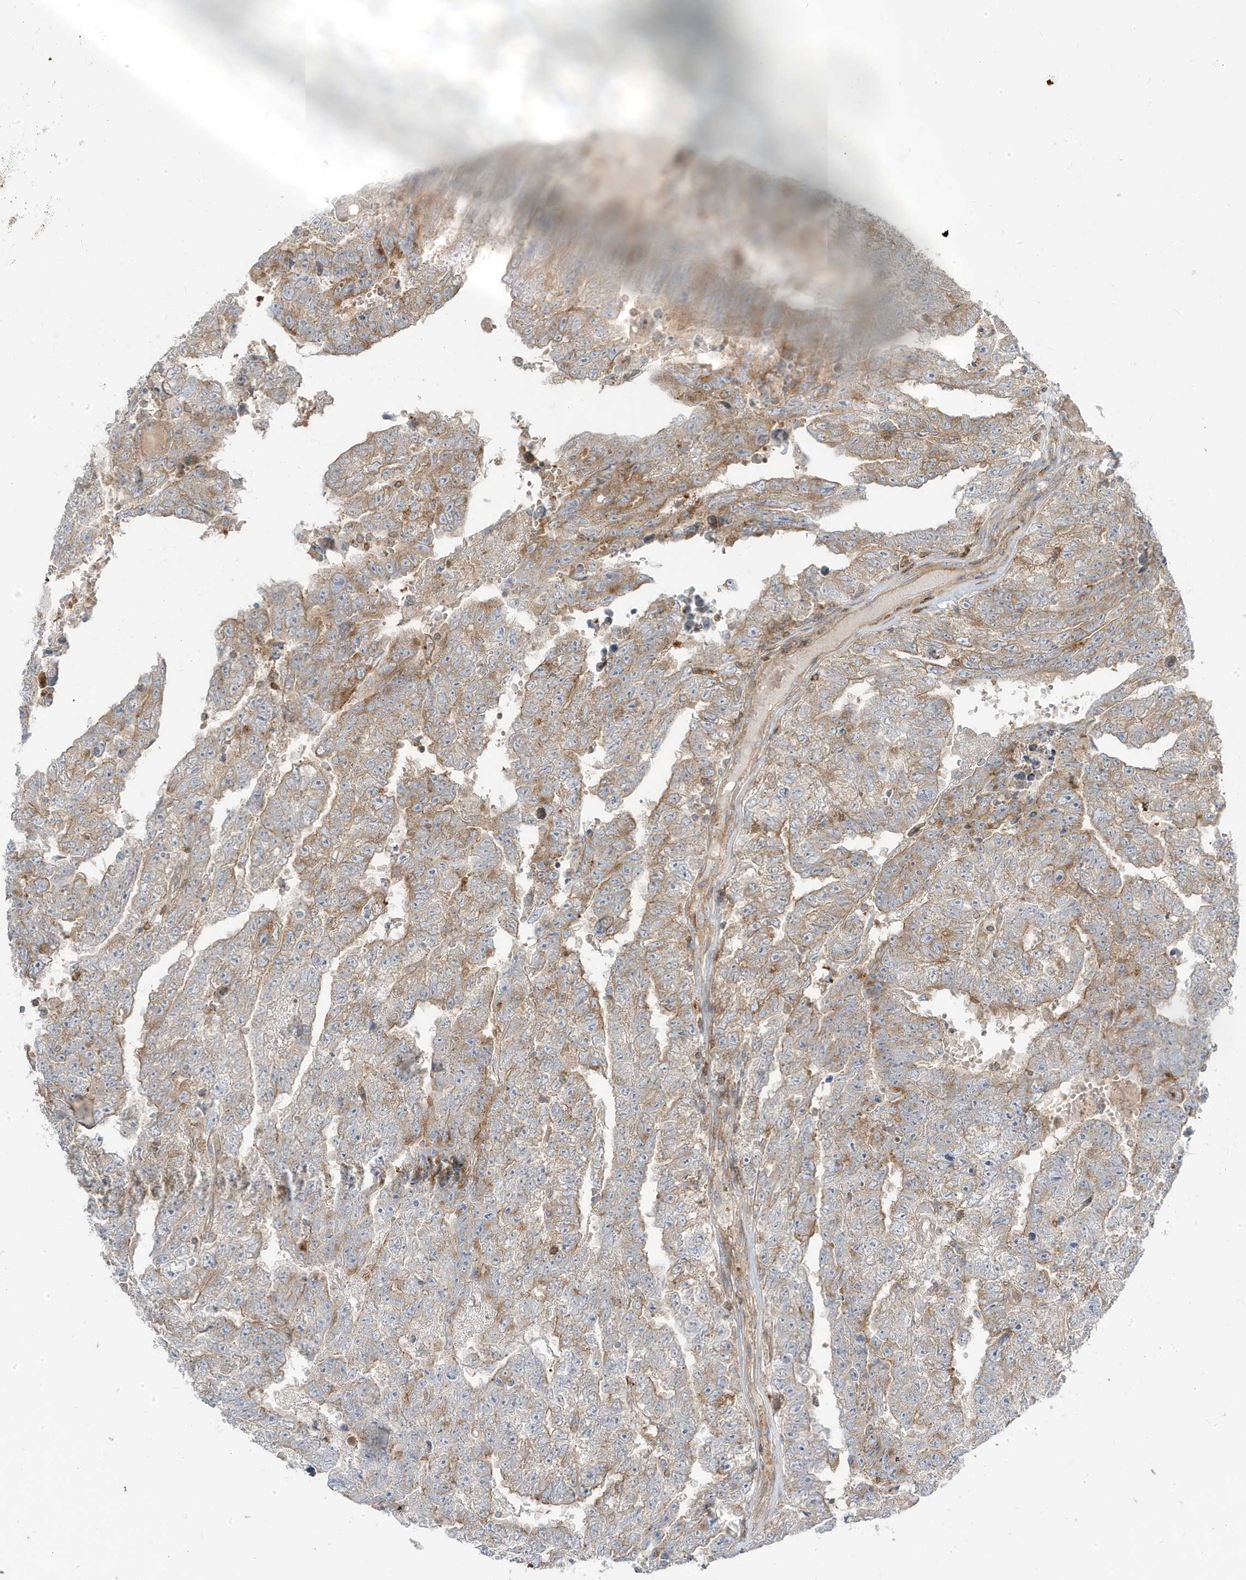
{"staining": {"intensity": "weak", "quantity": "25%-75%", "location": "cytoplasmic/membranous"}, "tissue": "testis cancer", "cell_type": "Tumor cells", "image_type": "cancer", "snomed": [{"axis": "morphology", "description": "Carcinoma, Embryonal, NOS"}, {"axis": "topography", "description": "Testis"}], "caption": "A photomicrograph of human testis cancer (embryonal carcinoma) stained for a protein exhibits weak cytoplasmic/membranous brown staining in tumor cells.", "gene": "STAM", "patient": {"sex": "male", "age": 25}}